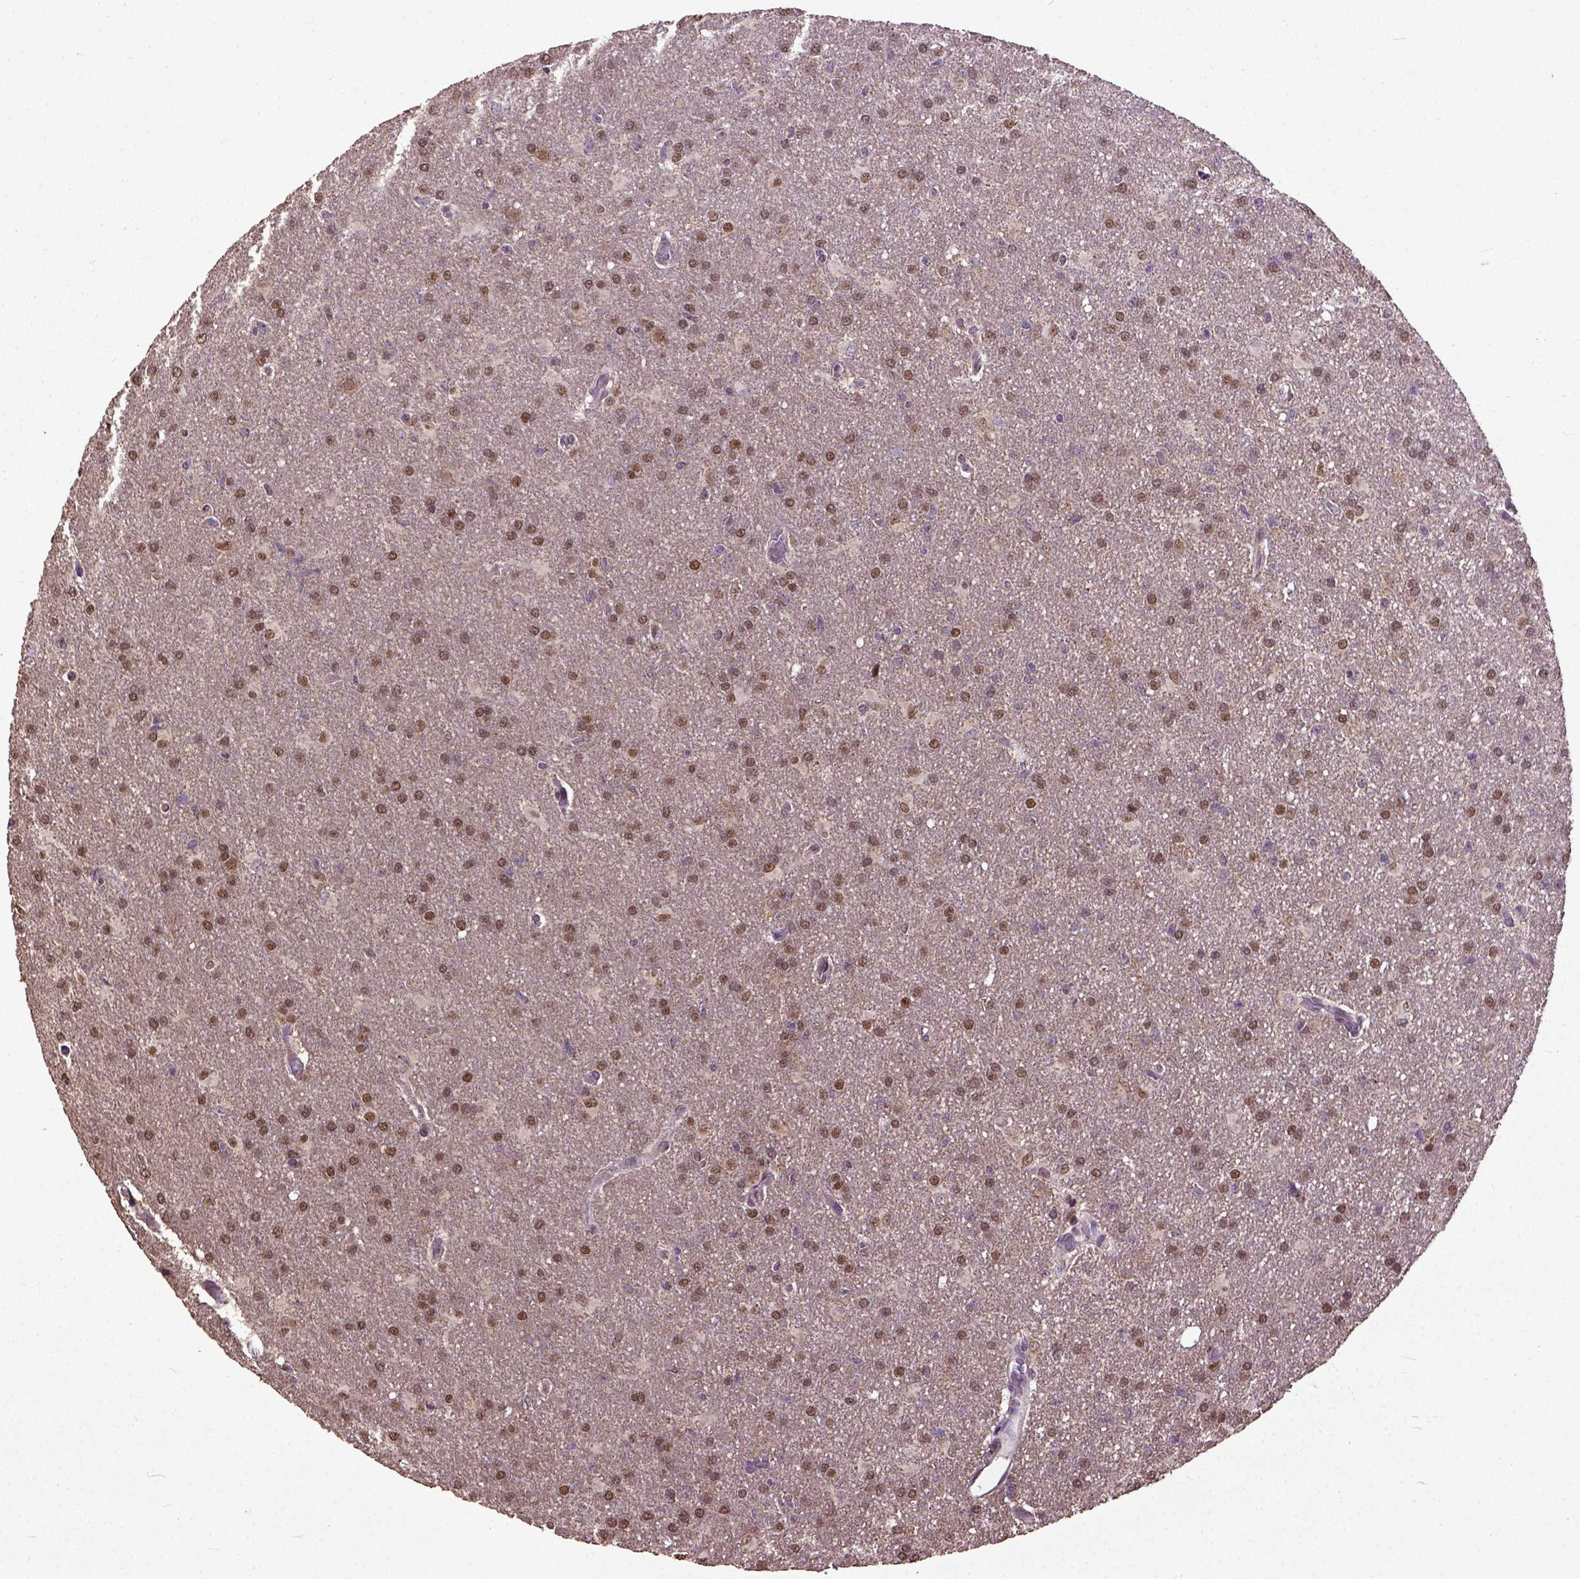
{"staining": {"intensity": "moderate", "quantity": ">75%", "location": "nuclear"}, "tissue": "glioma", "cell_type": "Tumor cells", "image_type": "cancer", "snomed": [{"axis": "morphology", "description": "Glioma, malignant, High grade"}, {"axis": "topography", "description": "Brain"}], "caption": "Glioma tissue displays moderate nuclear positivity in approximately >75% of tumor cells, visualized by immunohistochemistry.", "gene": "UBA3", "patient": {"sex": "male", "age": 68}}